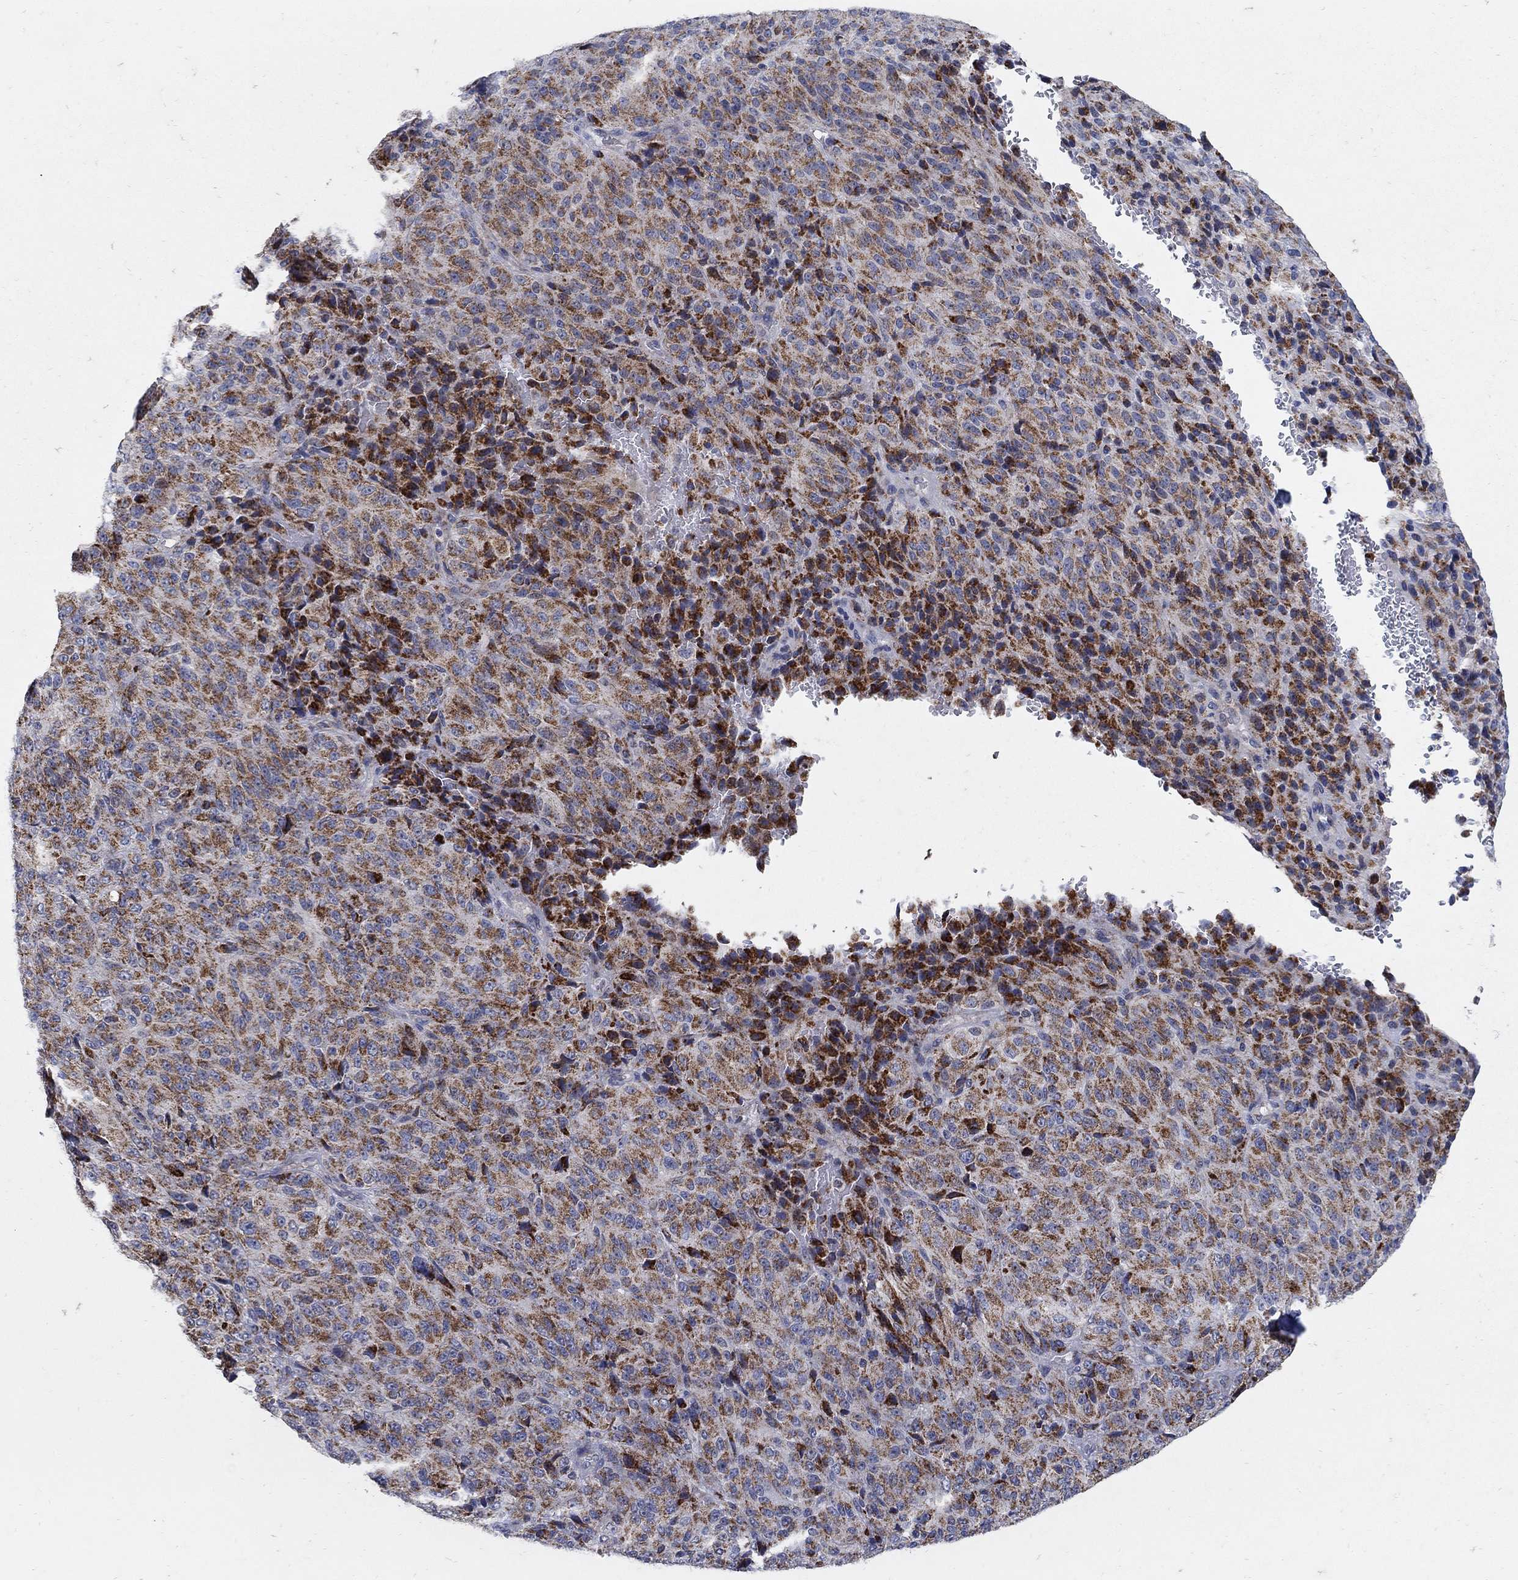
{"staining": {"intensity": "strong", "quantity": "25%-75%", "location": "cytoplasmic/membranous"}, "tissue": "melanoma", "cell_type": "Tumor cells", "image_type": "cancer", "snomed": [{"axis": "morphology", "description": "Malignant melanoma, Metastatic site"}, {"axis": "topography", "description": "Brain"}], "caption": "DAB immunohistochemical staining of human malignant melanoma (metastatic site) reveals strong cytoplasmic/membranous protein expression in approximately 25%-75% of tumor cells.", "gene": "HMX2", "patient": {"sex": "female", "age": 56}}